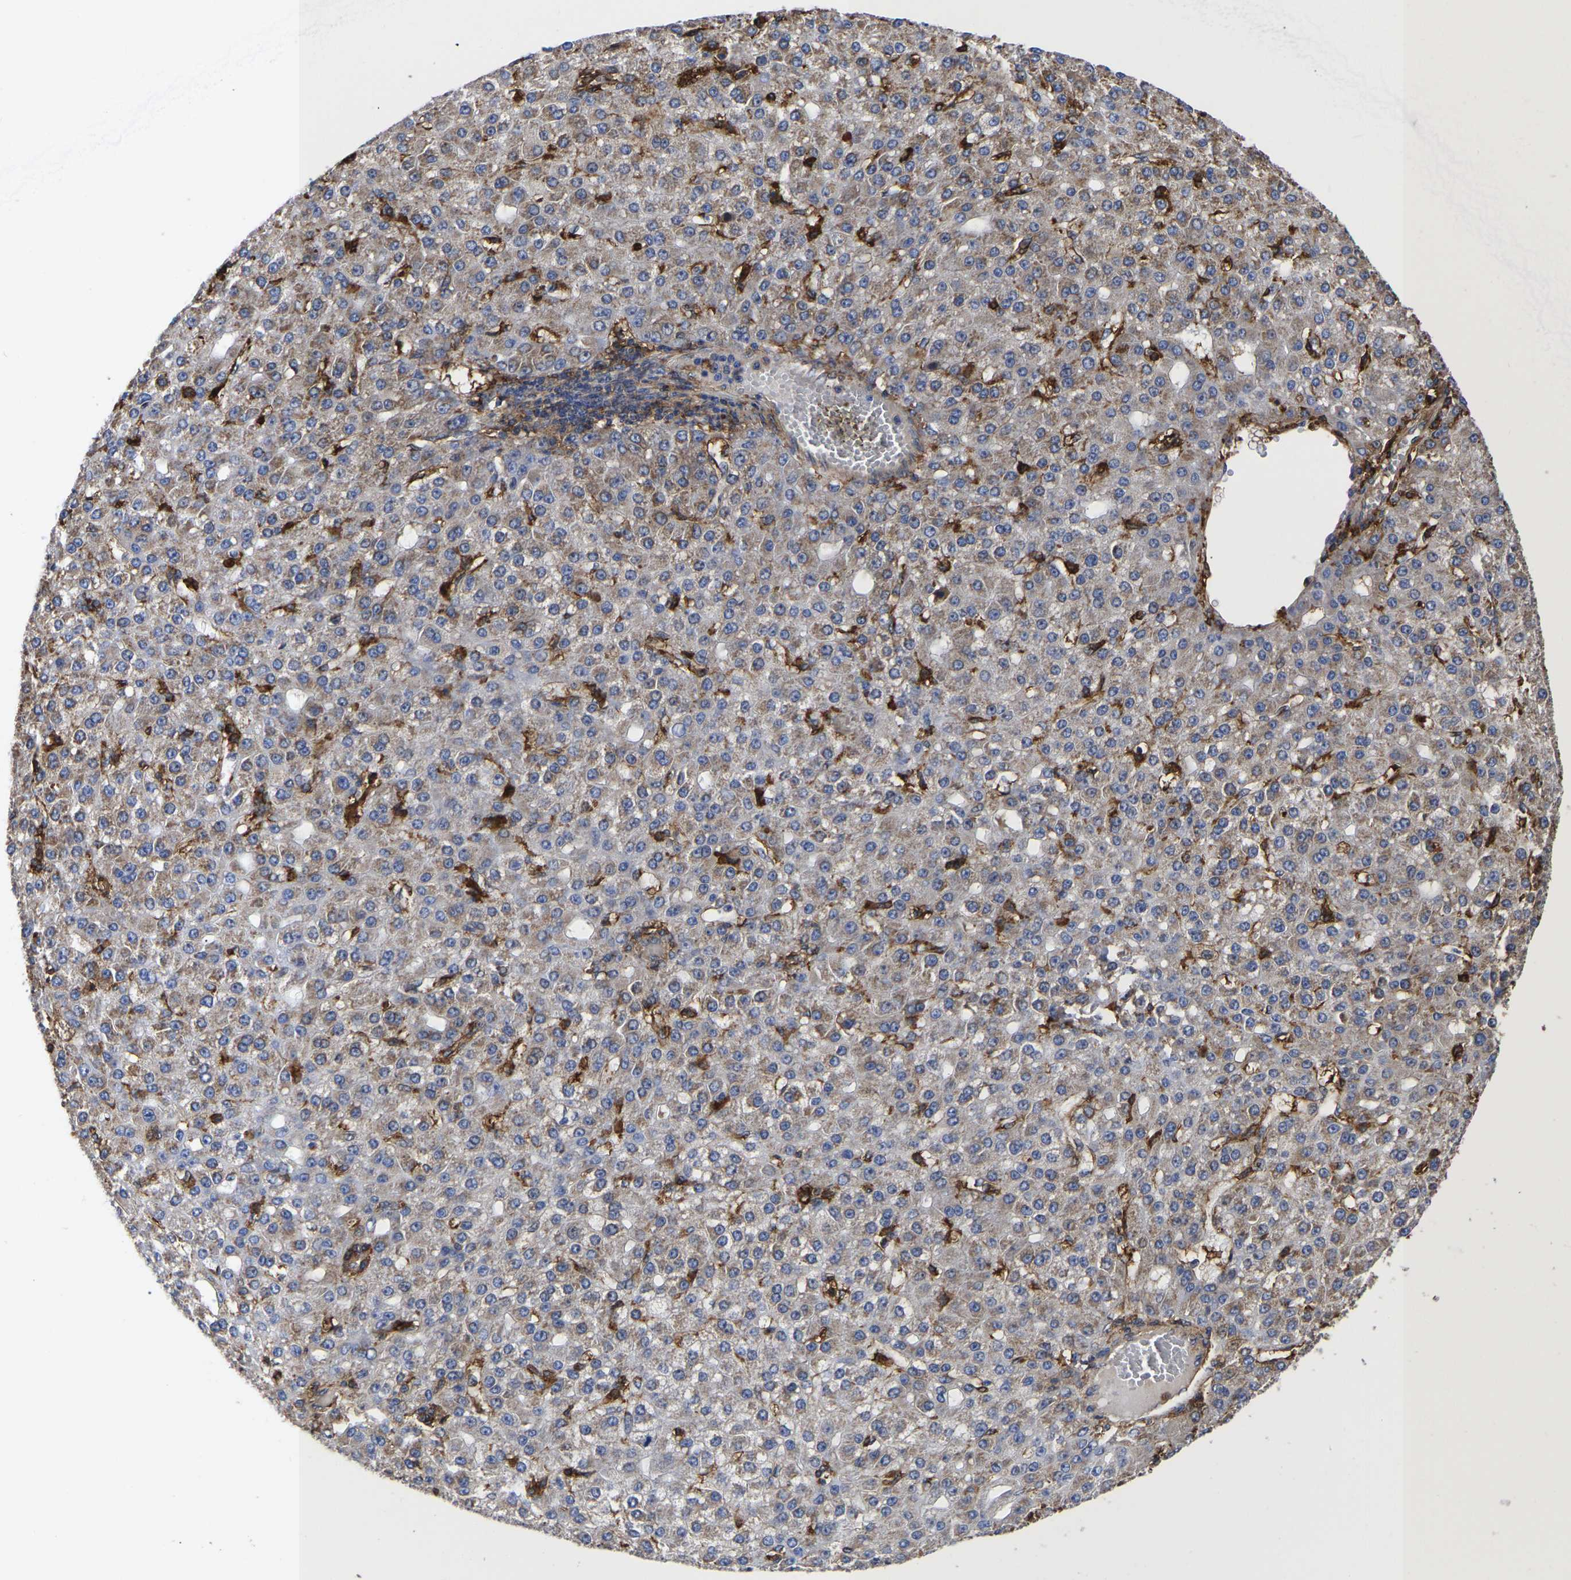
{"staining": {"intensity": "weak", "quantity": ">75%", "location": "cytoplasmic/membranous"}, "tissue": "liver cancer", "cell_type": "Tumor cells", "image_type": "cancer", "snomed": [{"axis": "morphology", "description": "Carcinoma, Hepatocellular, NOS"}, {"axis": "topography", "description": "Liver"}], "caption": "DAB immunohistochemical staining of human liver hepatocellular carcinoma demonstrates weak cytoplasmic/membranous protein expression in about >75% of tumor cells.", "gene": "LIF", "patient": {"sex": "male", "age": 67}}